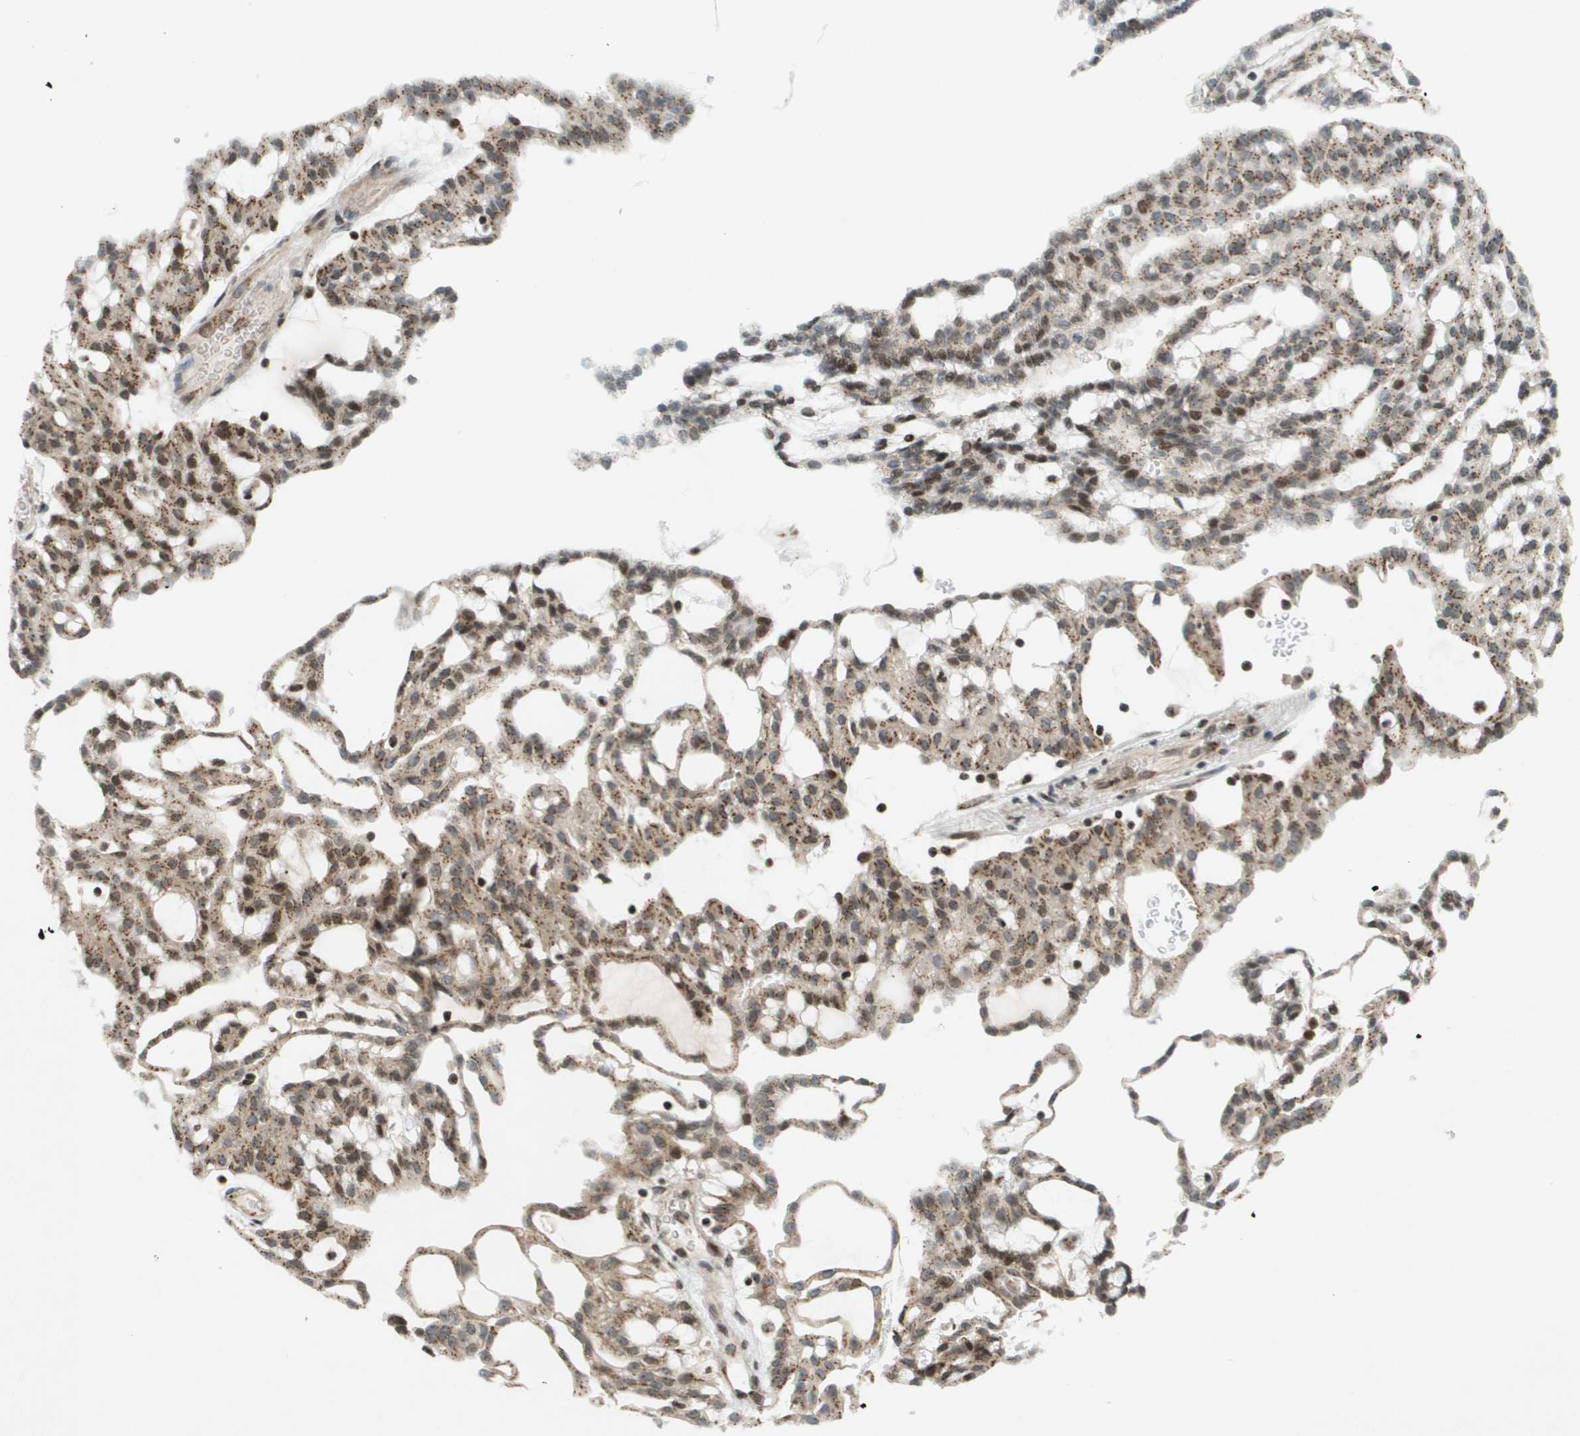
{"staining": {"intensity": "moderate", "quantity": ">75%", "location": "cytoplasmic/membranous,nuclear"}, "tissue": "renal cancer", "cell_type": "Tumor cells", "image_type": "cancer", "snomed": [{"axis": "morphology", "description": "Adenocarcinoma, NOS"}, {"axis": "topography", "description": "Kidney"}], "caption": "Moderate cytoplasmic/membranous and nuclear staining for a protein is appreciated in approximately >75% of tumor cells of renal cancer using immunohistochemistry (IHC).", "gene": "EVC", "patient": {"sex": "male", "age": 63}}